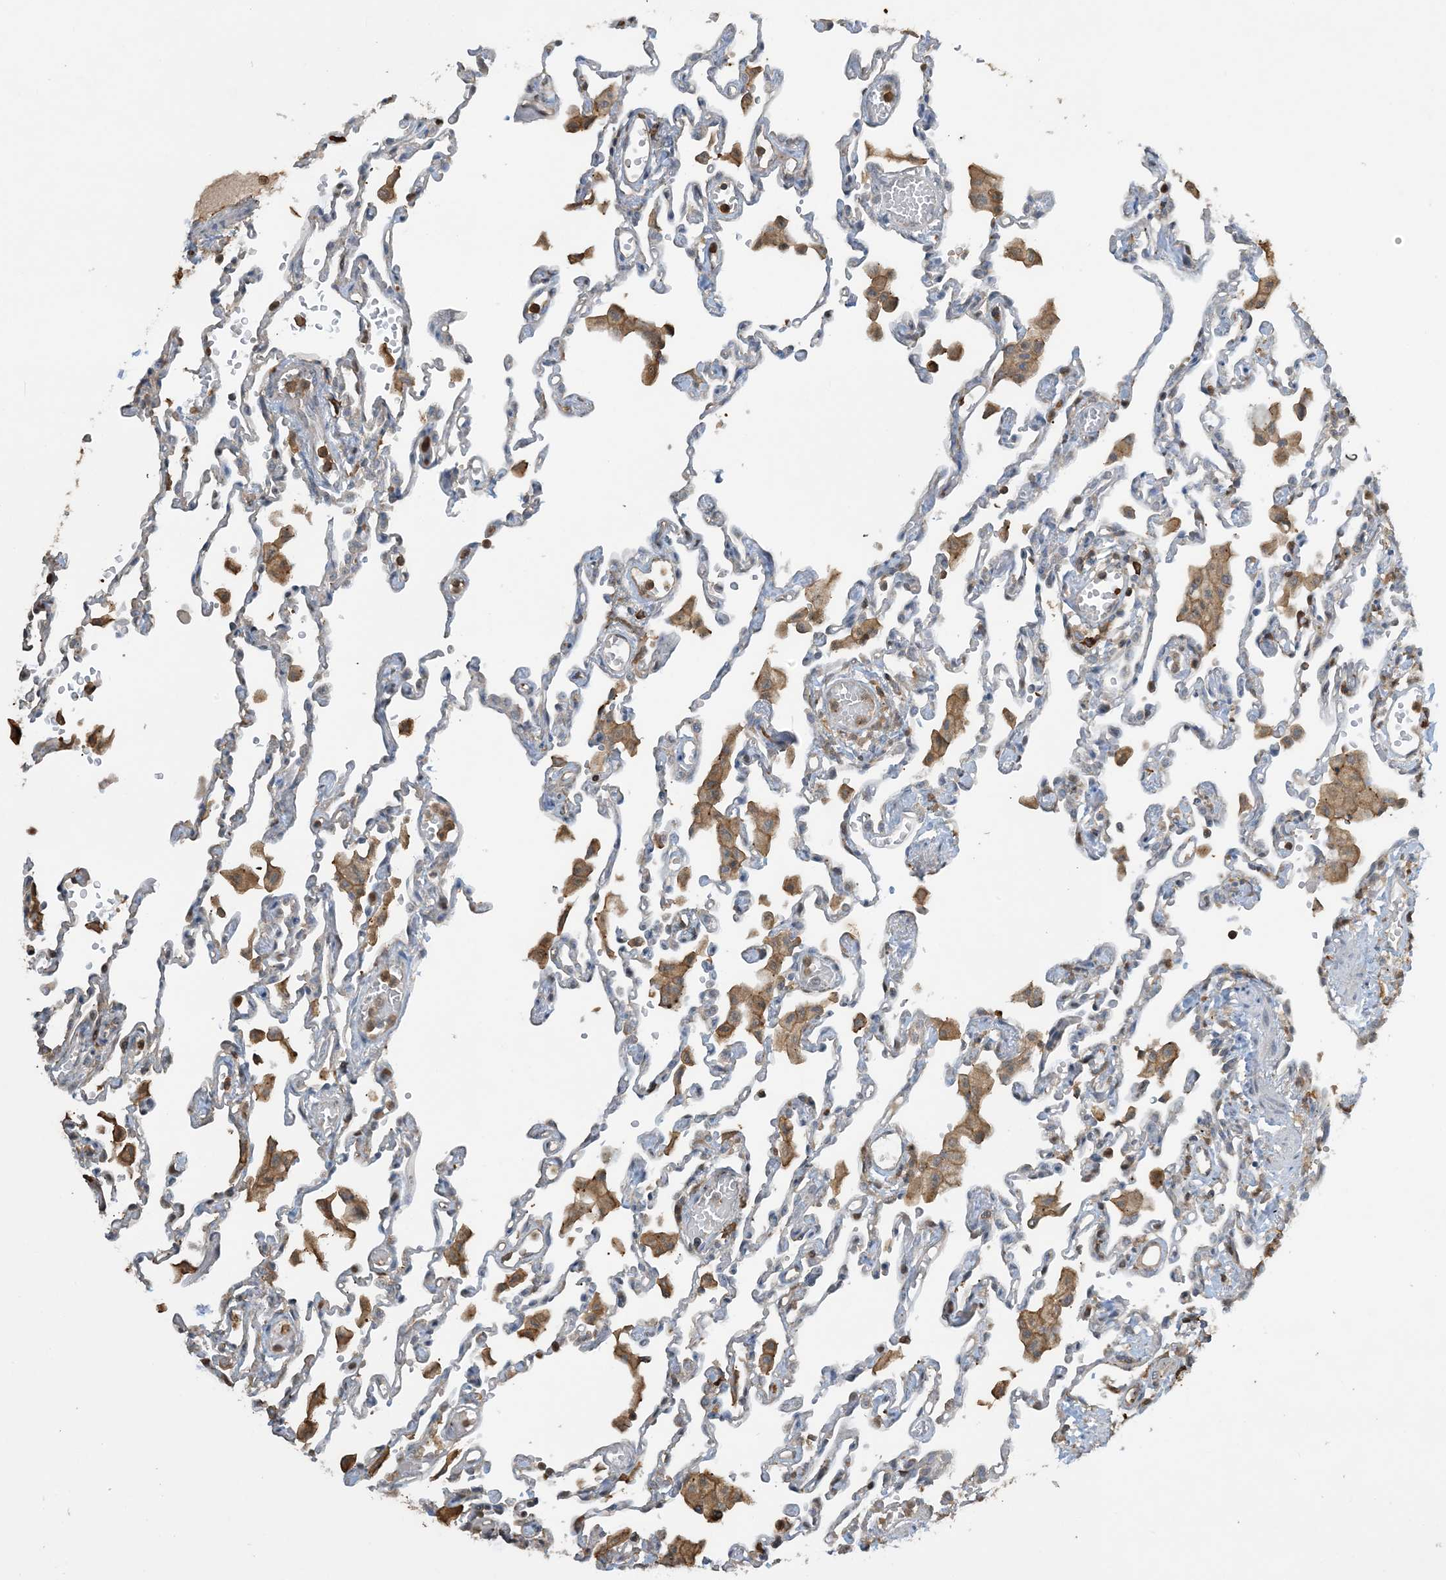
{"staining": {"intensity": "weak", "quantity": "<25%", "location": "cytoplasmic/membranous"}, "tissue": "lung", "cell_type": "Alveolar cells", "image_type": "normal", "snomed": [{"axis": "morphology", "description": "Normal tissue, NOS"}, {"axis": "topography", "description": "Bronchus"}, {"axis": "topography", "description": "Lung"}], "caption": "DAB (3,3'-diaminobenzidine) immunohistochemical staining of benign lung reveals no significant positivity in alveolar cells. Brightfield microscopy of IHC stained with DAB (brown) and hematoxylin (blue), captured at high magnification.", "gene": "TMSB4X", "patient": {"sex": "female", "age": 49}}